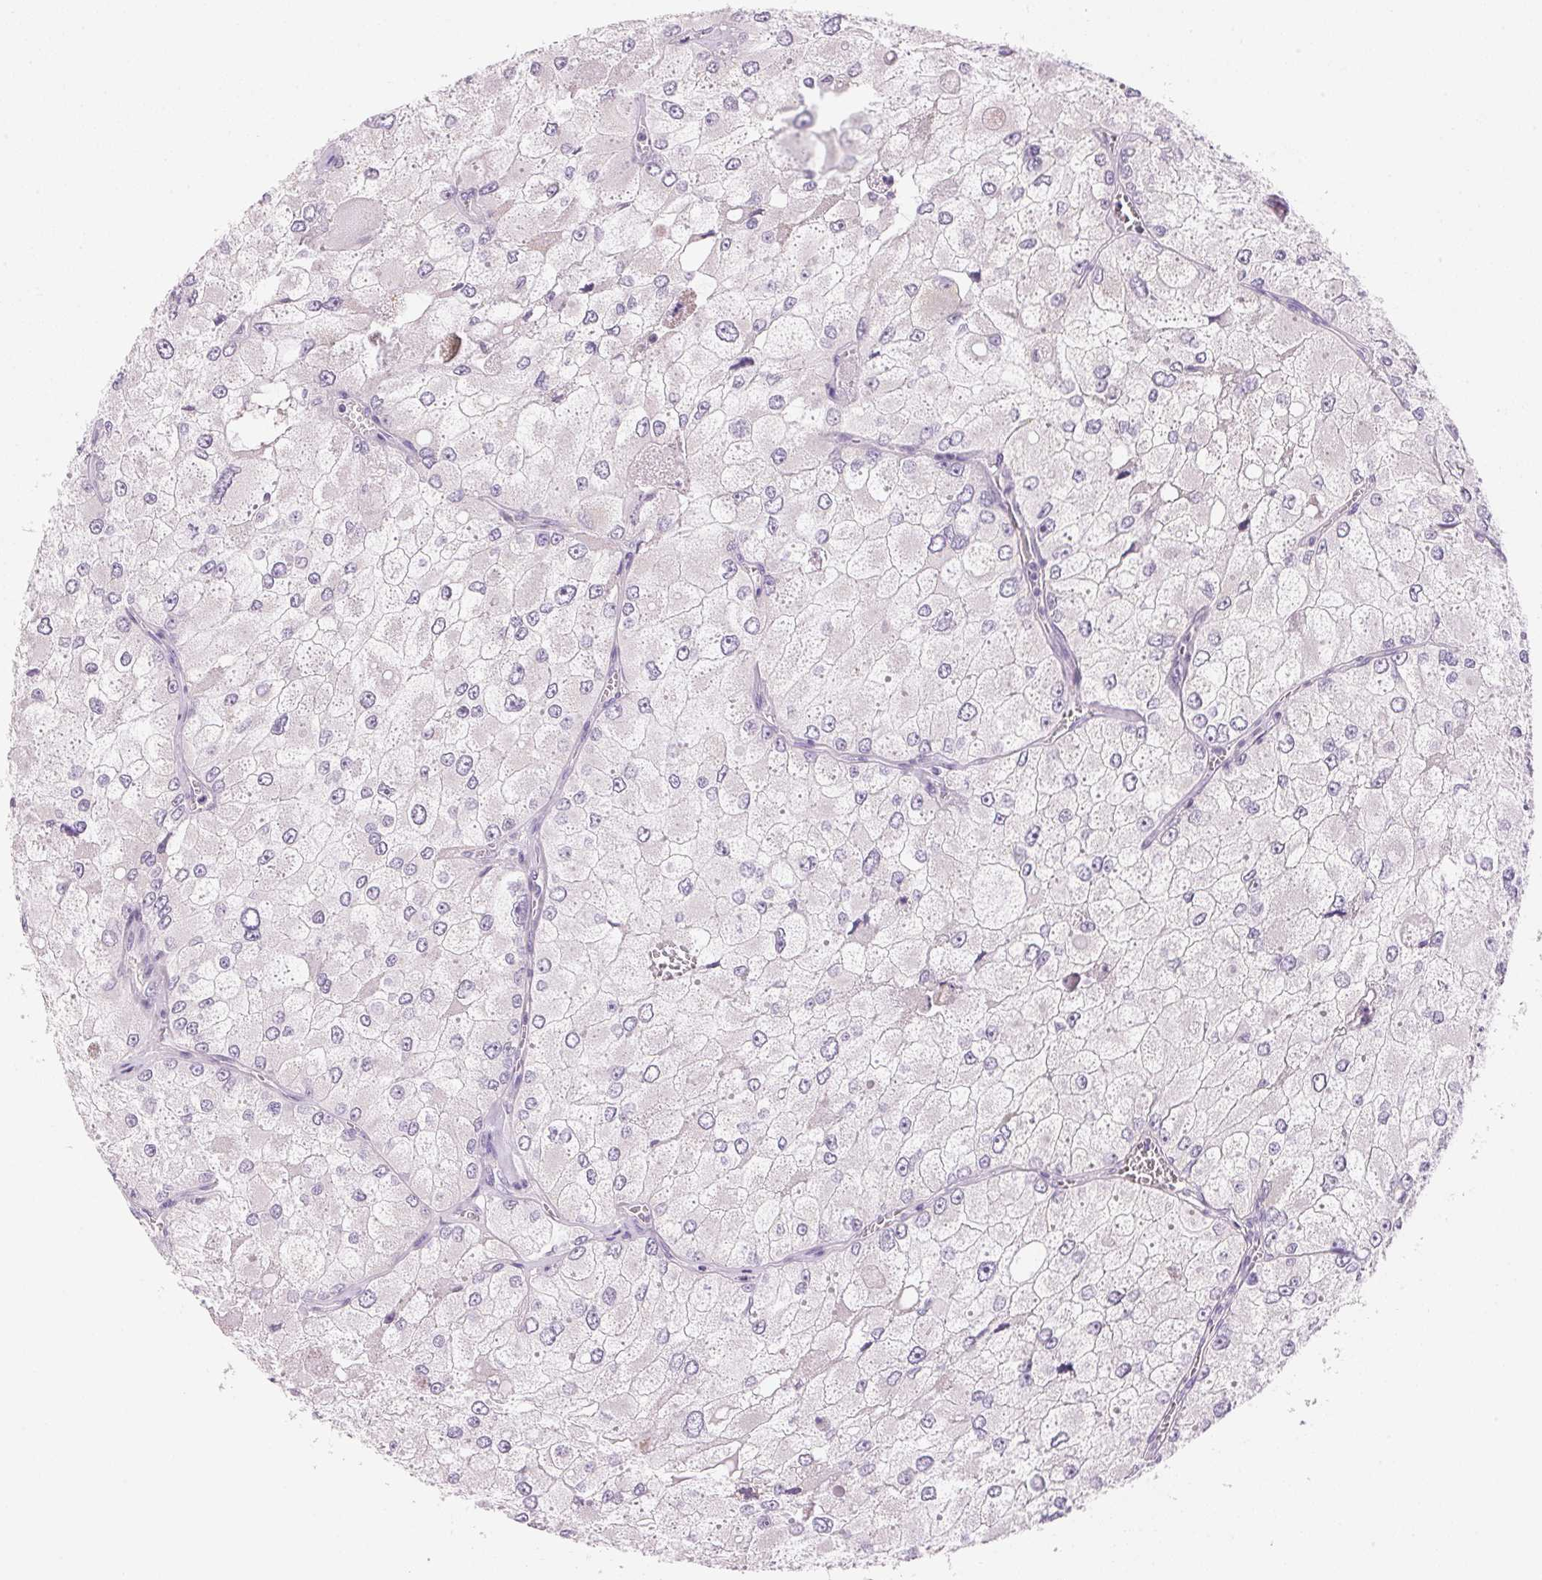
{"staining": {"intensity": "negative", "quantity": "none", "location": "none"}, "tissue": "renal cancer", "cell_type": "Tumor cells", "image_type": "cancer", "snomed": [{"axis": "morphology", "description": "Adenocarcinoma, NOS"}, {"axis": "topography", "description": "Kidney"}], "caption": "This is a histopathology image of IHC staining of renal cancer, which shows no positivity in tumor cells. (DAB immunohistochemistry with hematoxylin counter stain).", "gene": "CYP11B1", "patient": {"sex": "female", "age": 70}}